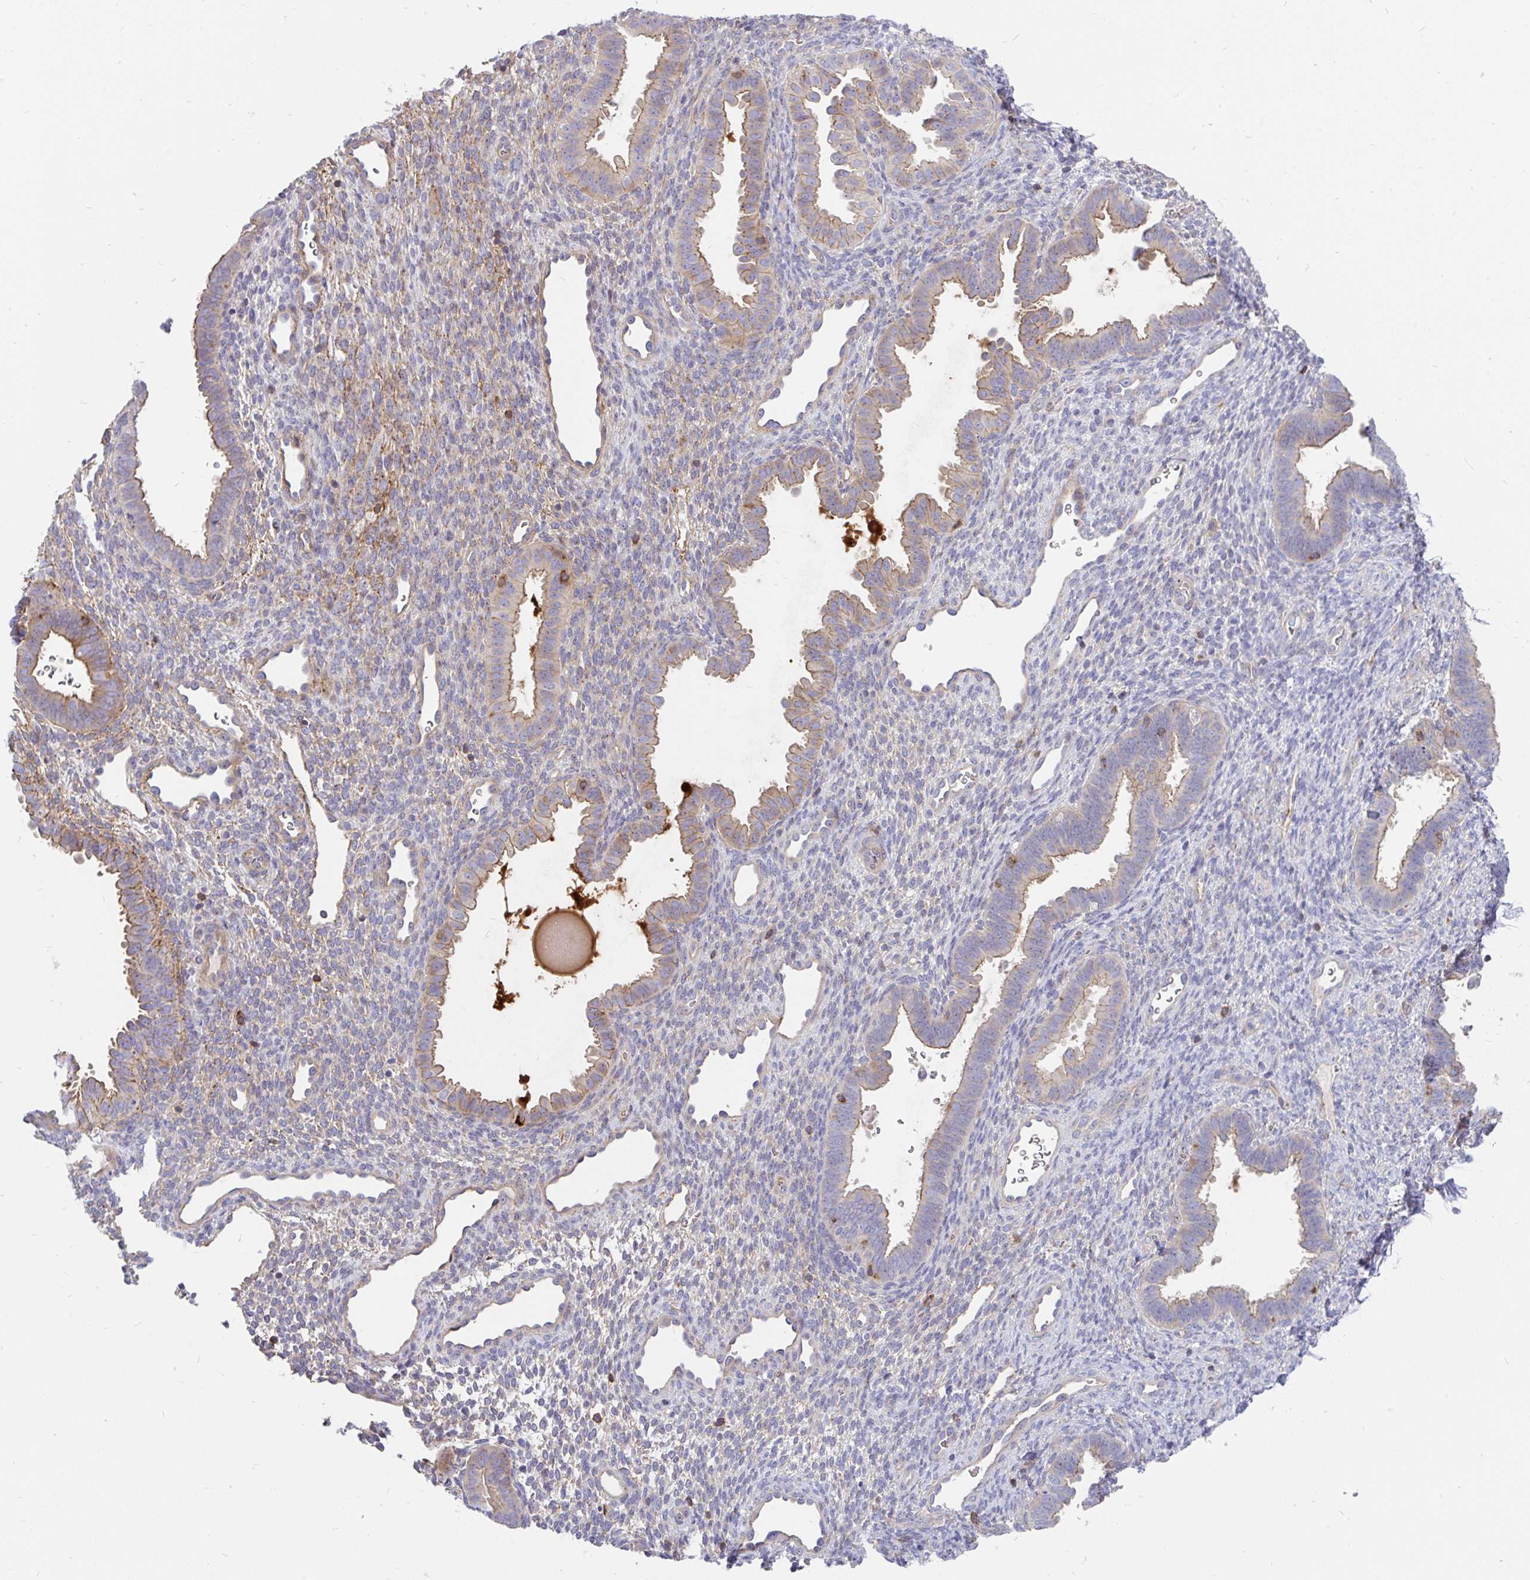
{"staining": {"intensity": "weak", "quantity": "<25%", "location": "cytoplasmic/membranous"}, "tissue": "endometrium", "cell_type": "Cells in endometrial stroma", "image_type": "normal", "snomed": [{"axis": "morphology", "description": "Normal tissue, NOS"}, {"axis": "topography", "description": "Endometrium"}], "caption": "A high-resolution photomicrograph shows IHC staining of unremarkable endometrium, which reveals no significant staining in cells in endometrial stroma.", "gene": "LRRC26", "patient": {"sex": "female", "age": 34}}